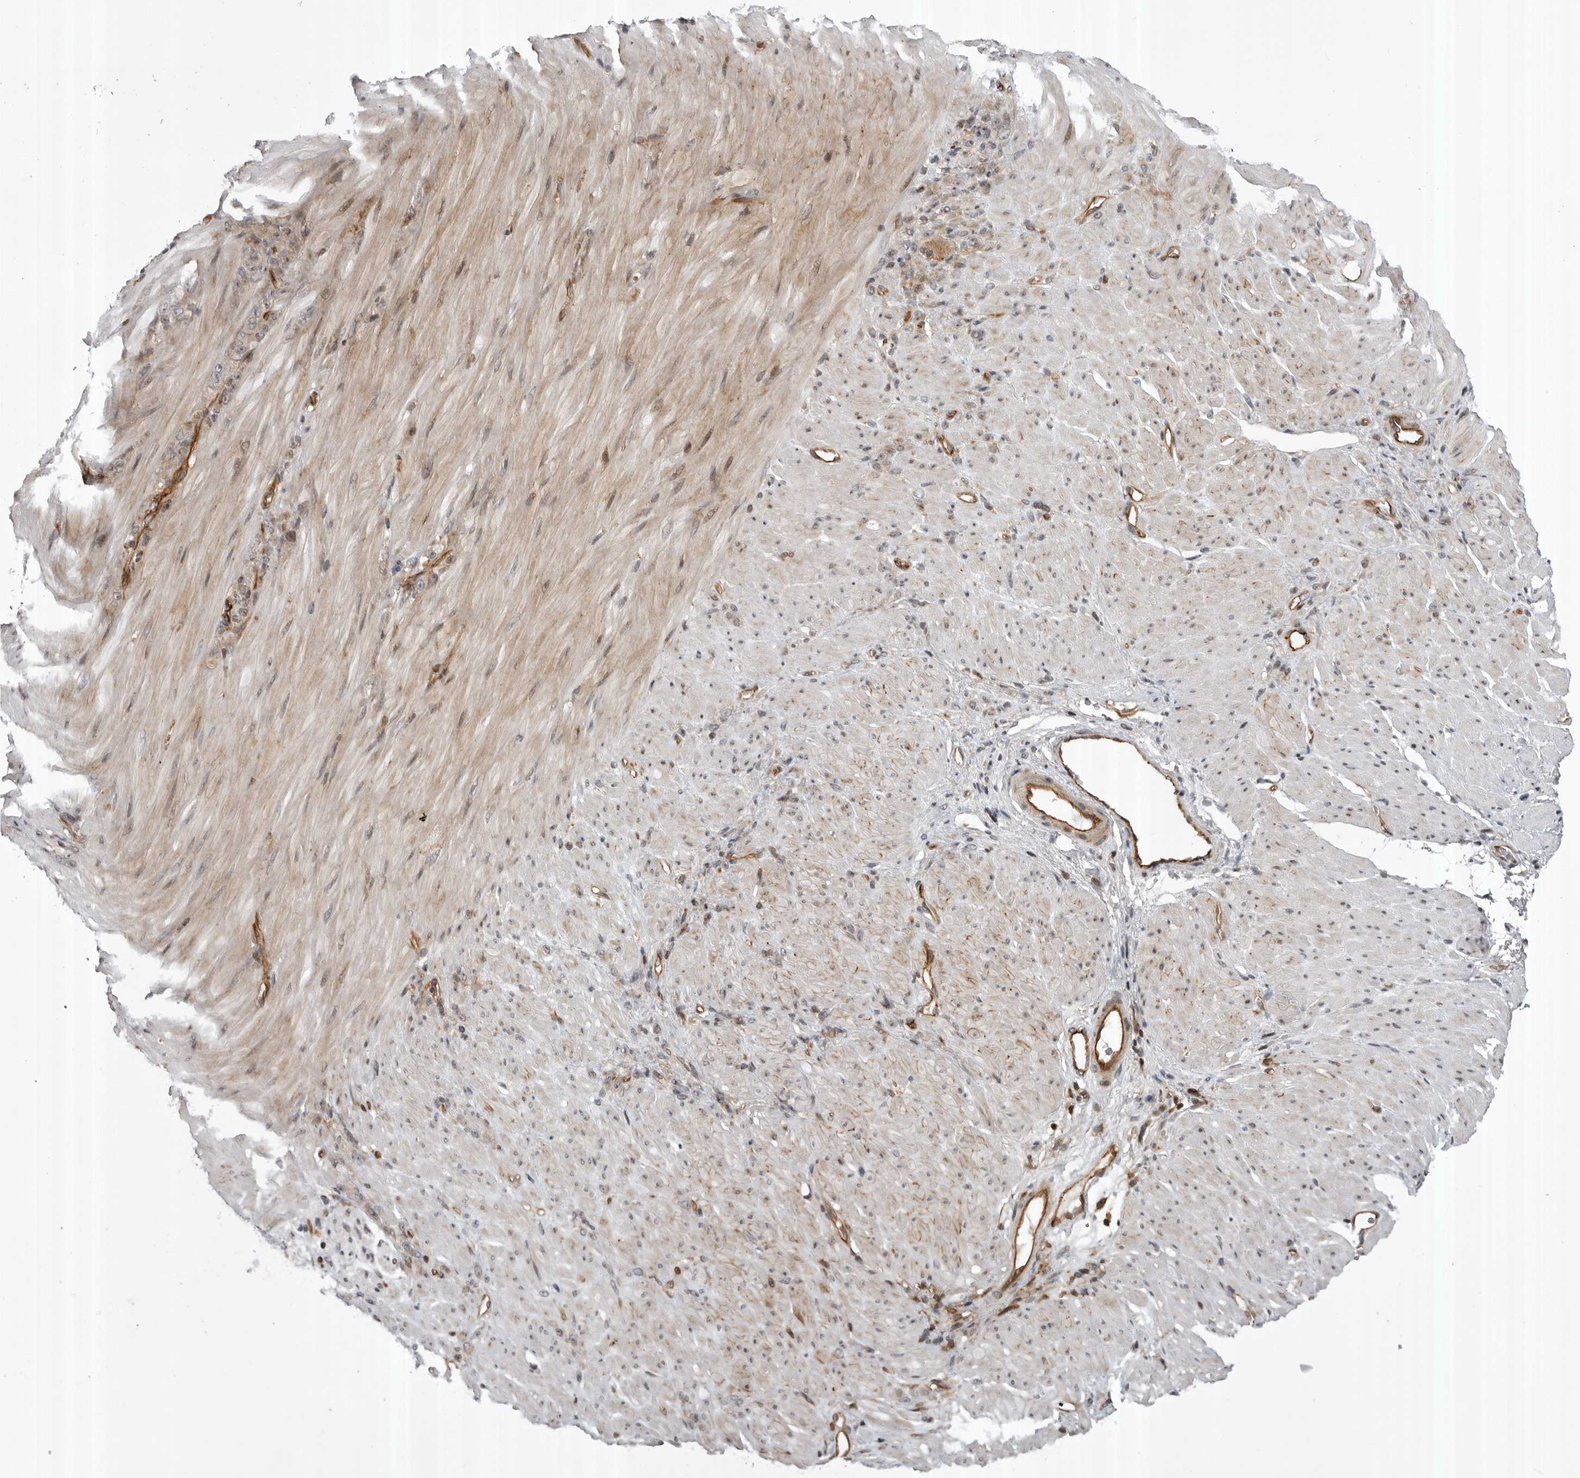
{"staining": {"intensity": "weak", "quantity": "<25%", "location": "cytoplasmic/membranous"}, "tissue": "stomach cancer", "cell_type": "Tumor cells", "image_type": "cancer", "snomed": [{"axis": "morphology", "description": "Normal tissue, NOS"}, {"axis": "morphology", "description": "Adenocarcinoma, NOS"}, {"axis": "topography", "description": "Stomach"}], "caption": "This is an IHC image of stomach cancer (adenocarcinoma). There is no expression in tumor cells.", "gene": "ABL1", "patient": {"sex": "male", "age": 82}}